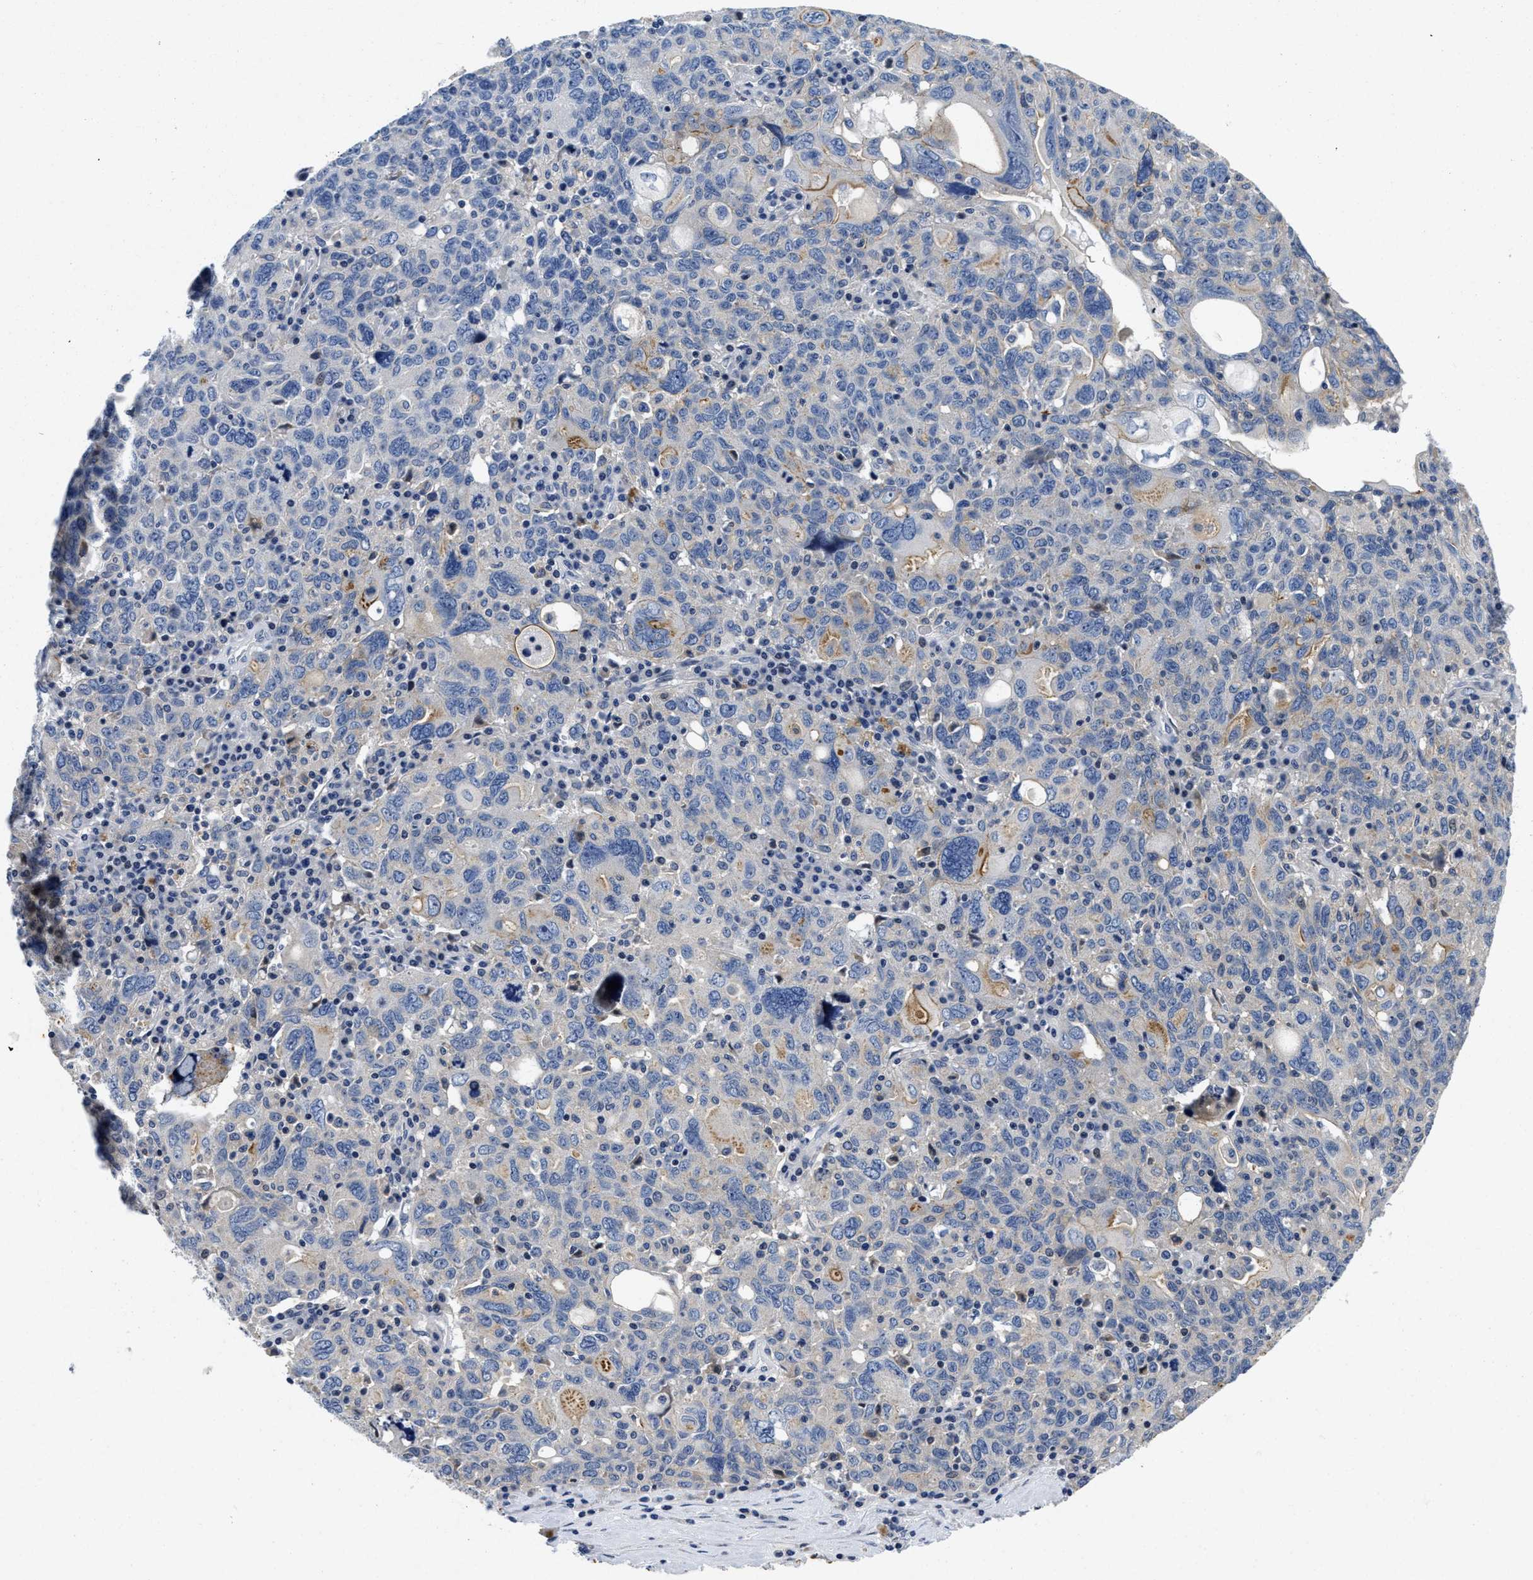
{"staining": {"intensity": "negative", "quantity": "none", "location": "none"}, "tissue": "ovarian cancer", "cell_type": "Tumor cells", "image_type": "cancer", "snomed": [{"axis": "morphology", "description": "Carcinoma, endometroid"}, {"axis": "topography", "description": "Ovary"}], "caption": "A histopathology image of ovarian endometroid carcinoma stained for a protein displays no brown staining in tumor cells. (DAB (3,3'-diaminobenzidine) immunohistochemistry (IHC) with hematoxylin counter stain).", "gene": "LAD1", "patient": {"sex": "female", "age": 62}}